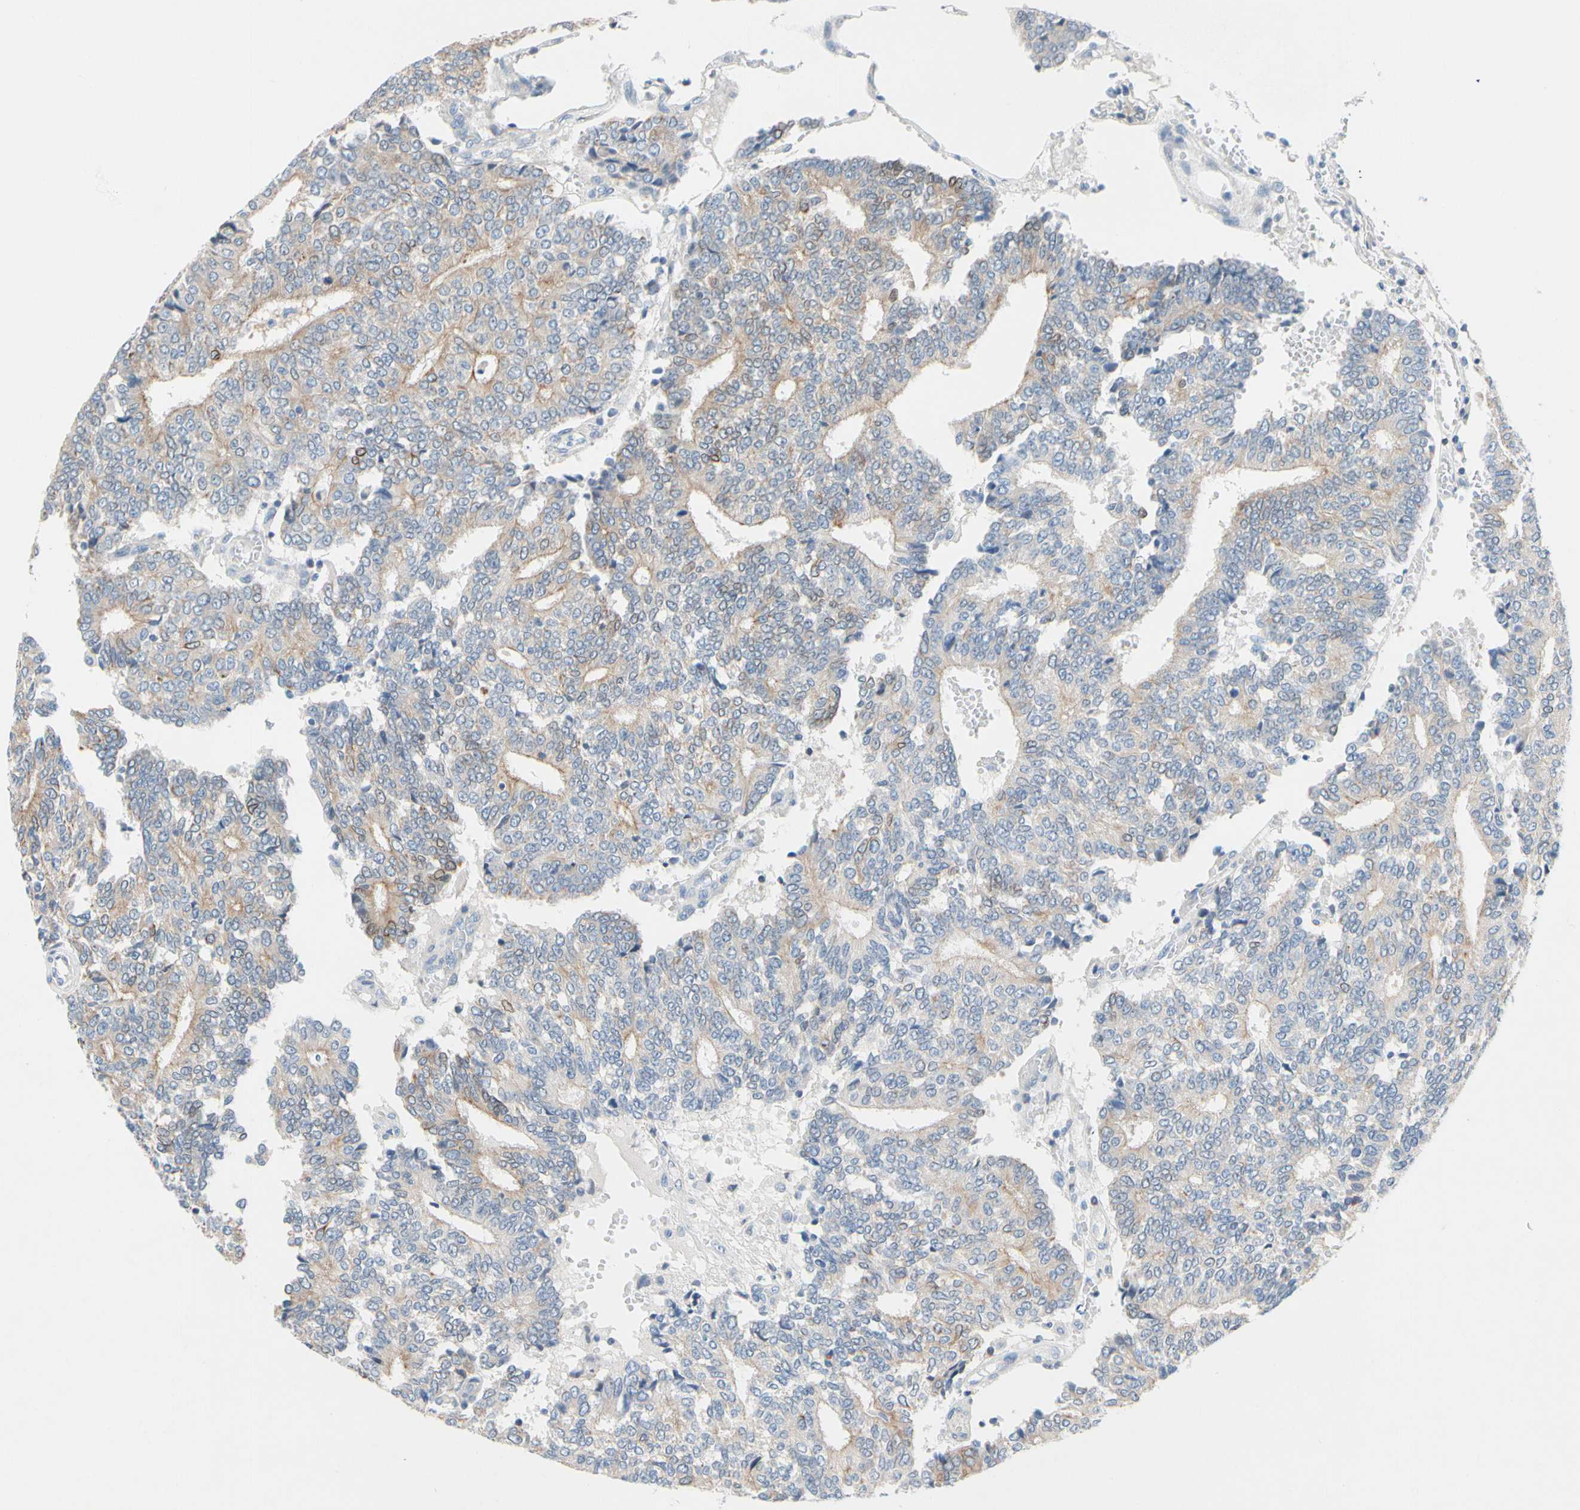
{"staining": {"intensity": "weak", "quantity": "<25%", "location": "cytoplasmic/membranous"}, "tissue": "prostate cancer", "cell_type": "Tumor cells", "image_type": "cancer", "snomed": [{"axis": "morphology", "description": "Adenocarcinoma, High grade"}, {"axis": "topography", "description": "Prostate"}], "caption": "DAB (3,3'-diaminobenzidine) immunohistochemical staining of prostate cancer displays no significant positivity in tumor cells. The staining was performed using DAB to visualize the protein expression in brown, while the nuclei were stained in blue with hematoxylin (Magnification: 20x).", "gene": "ZNF132", "patient": {"sex": "male", "age": 55}}